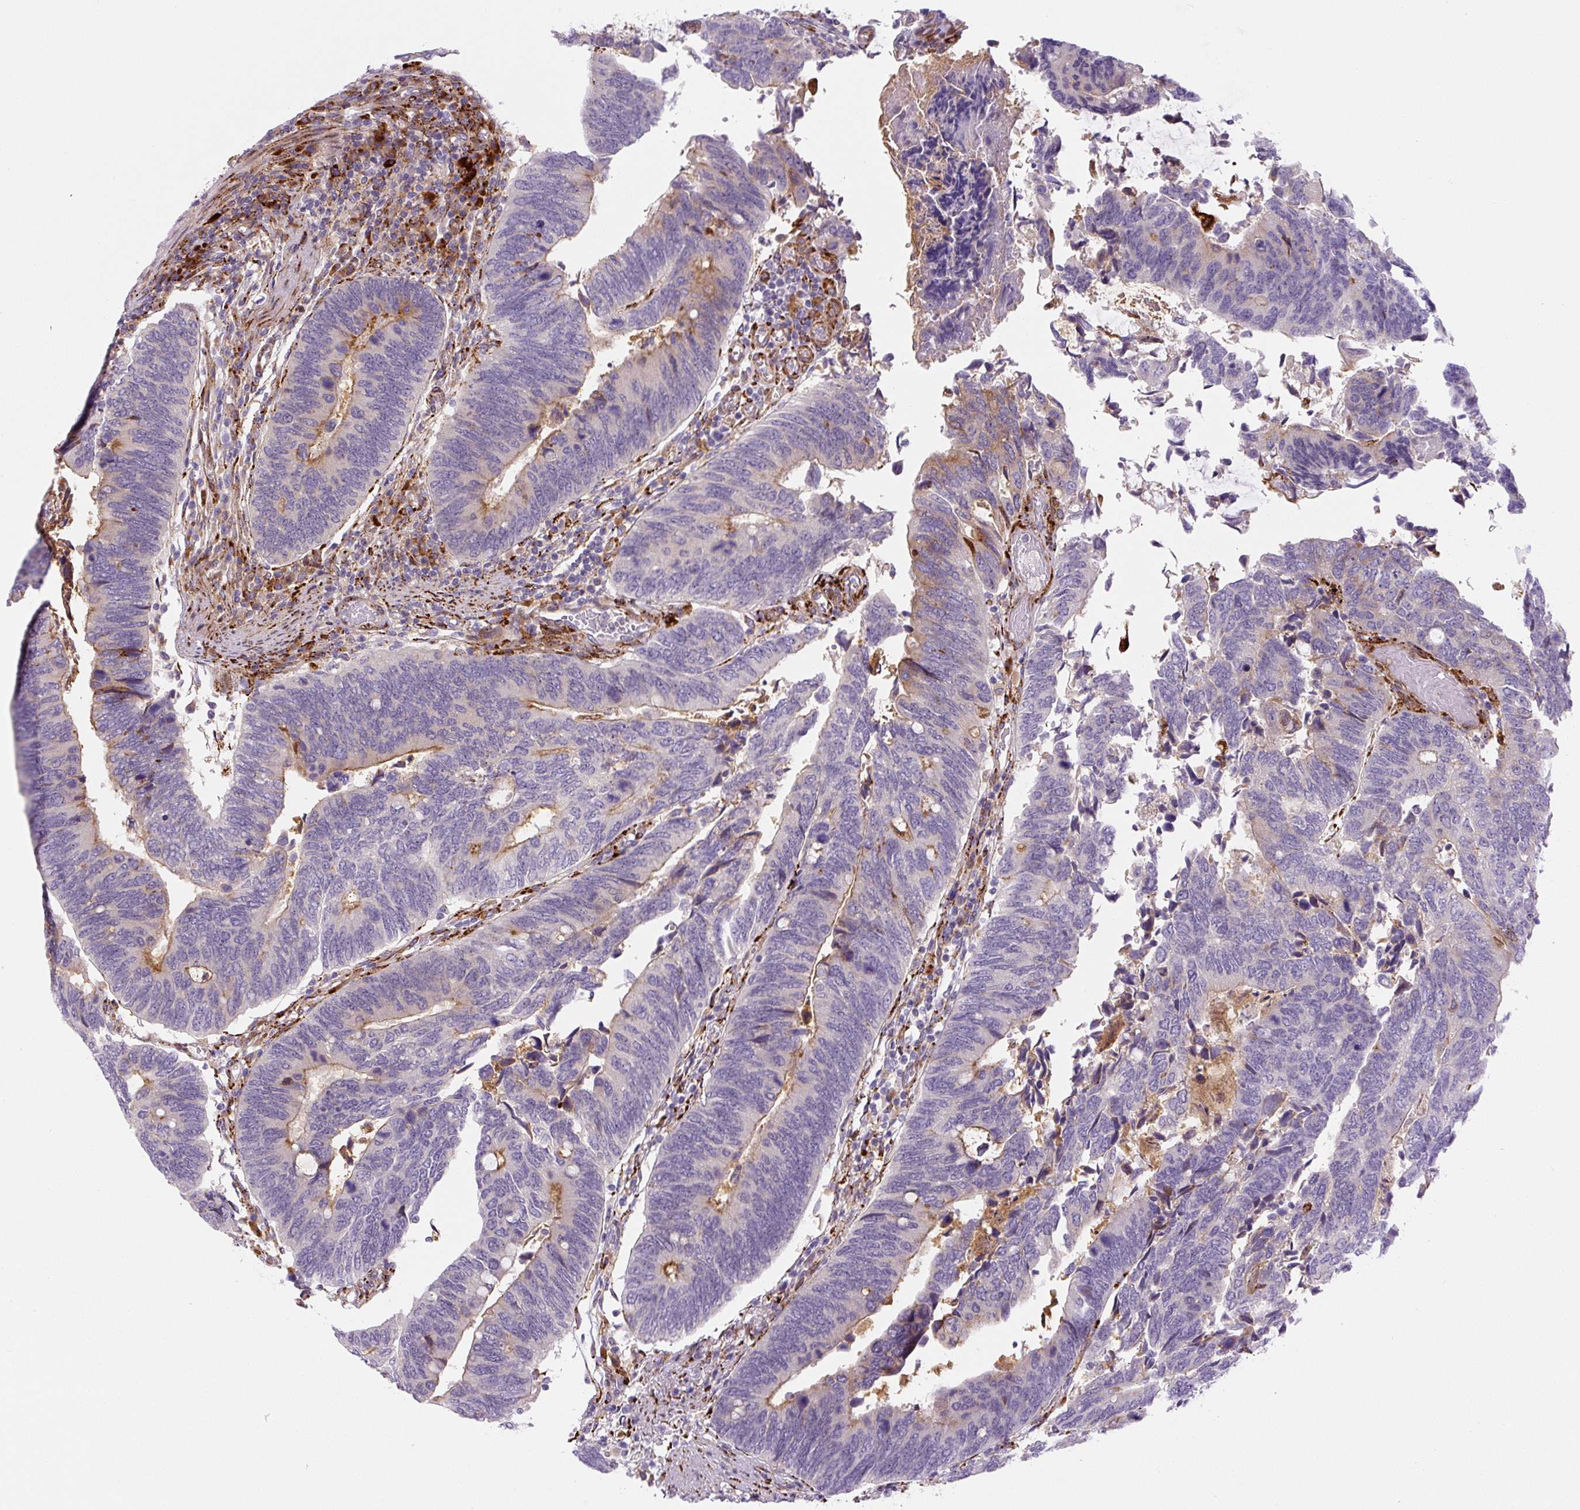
{"staining": {"intensity": "moderate", "quantity": "<25%", "location": "cytoplasmic/membranous"}, "tissue": "colorectal cancer", "cell_type": "Tumor cells", "image_type": "cancer", "snomed": [{"axis": "morphology", "description": "Adenocarcinoma, NOS"}, {"axis": "topography", "description": "Colon"}], "caption": "This image exhibits IHC staining of human colorectal cancer (adenocarcinoma), with low moderate cytoplasmic/membranous positivity in approximately <25% of tumor cells.", "gene": "DISP3", "patient": {"sex": "male", "age": 87}}